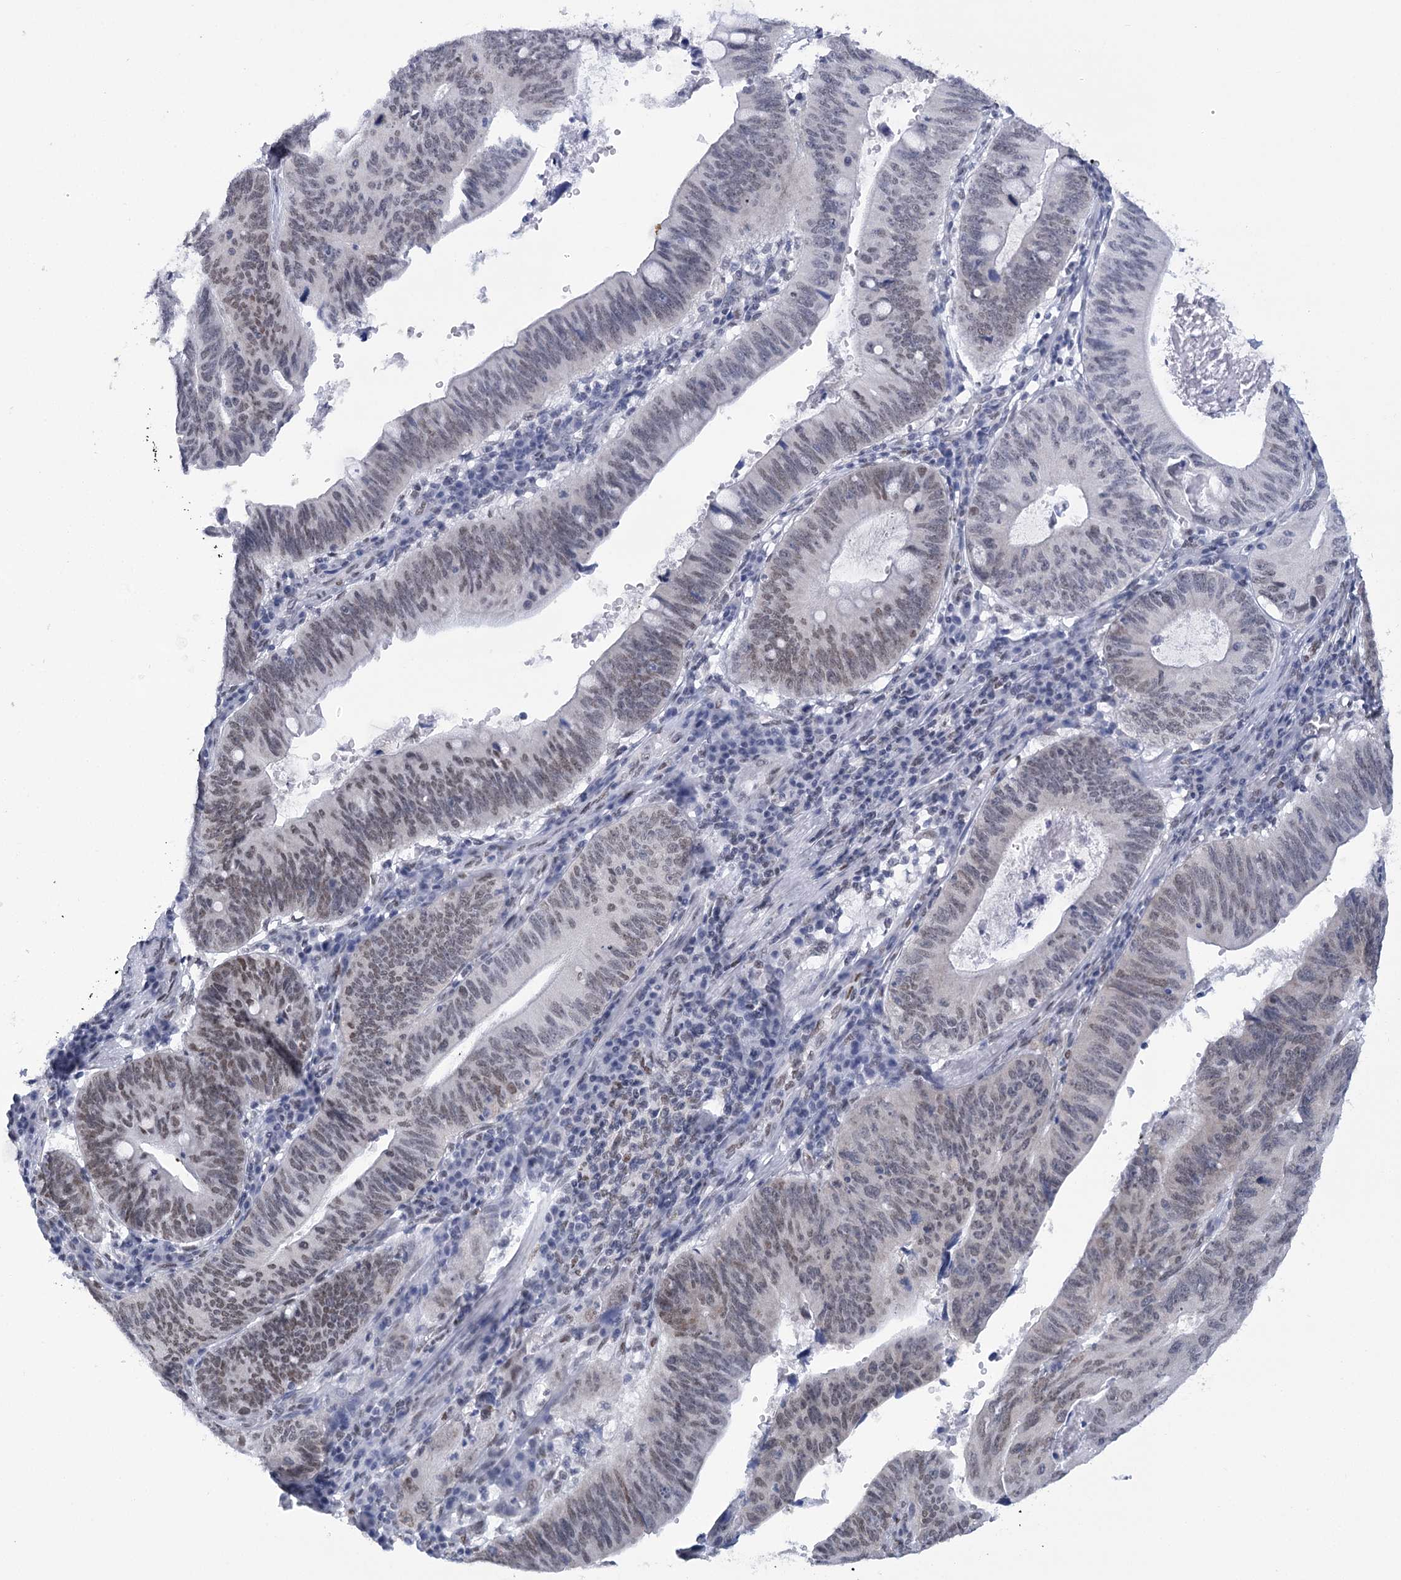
{"staining": {"intensity": "negative", "quantity": "none", "location": "none"}, "tissue": "stomach cancer", "cell_type": "Tumor cells", "image_type": "cancer", "snomed": [{"axis": "morphology", "description": "Adenocarcinoma, NOS"}, {"axis": "topography", "description": "Stomach"}], "caption": "The histopathology image reveals no significant expression in tumor cells of stomach cancer.", "gene": "HNRNPA0", "patient": {"sex": "male", "age": 59}}